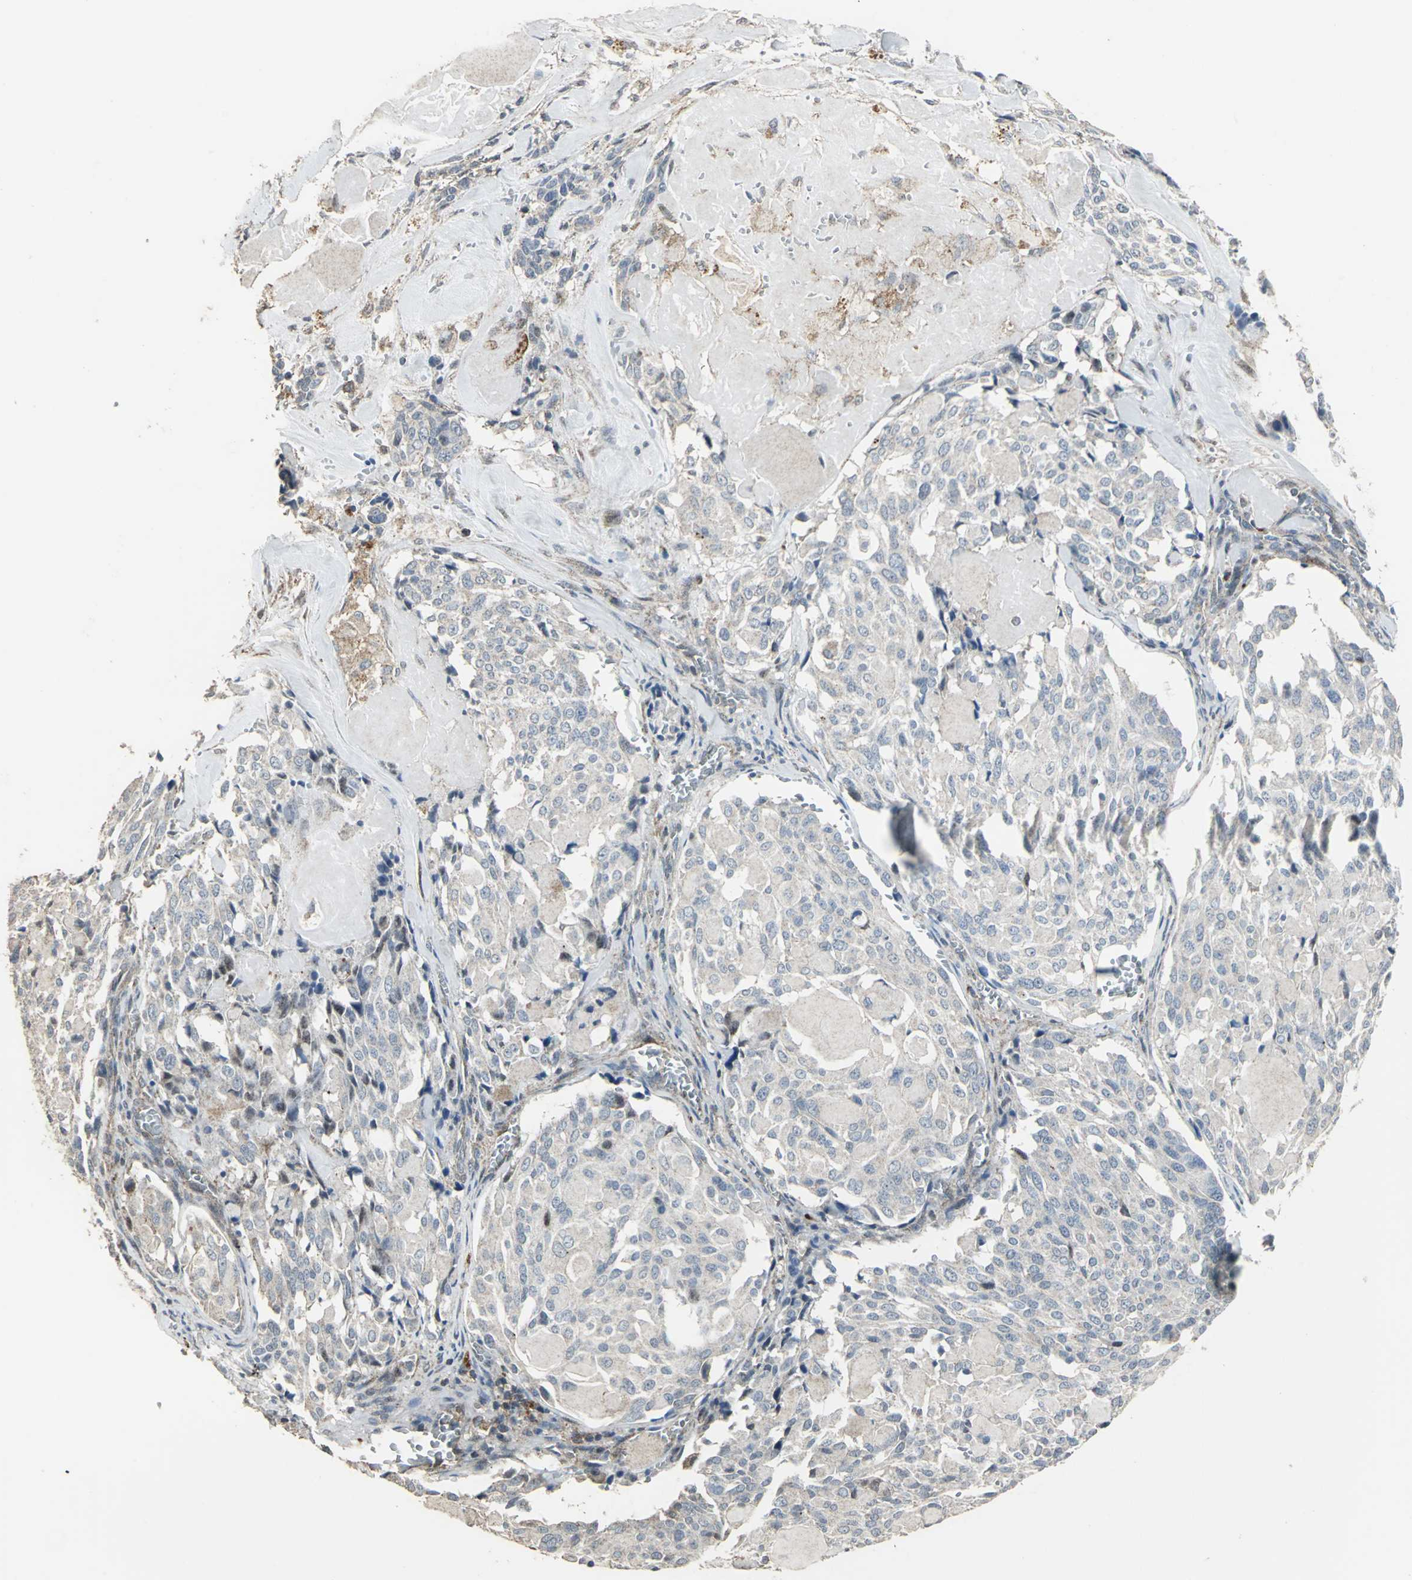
{"staining": {"intensity": "weak", "quantity": "25%-75%", "location": "cytoplasmic/membranous"}, "tissue": "thyroid cancer", "cell_type": "Tumor cells", "image_type": "cancer", "snomed": [{"axis": "morphology", "description": "Carcinoma, NOS"}, {"axis": "morphology", "description": "Carcinoid, malignant, NOS"}, {"axis": "topography", "description": "Thyroid gland"}], "caption": "This is a histology image of immunohistochemistry staining of carcinoma (thyroid), which shows weak expression in the cytoplasmic/membranous of tumor cells.", "gene": "DNAJB4", "patient": {"sex": "male", "age": 33}}